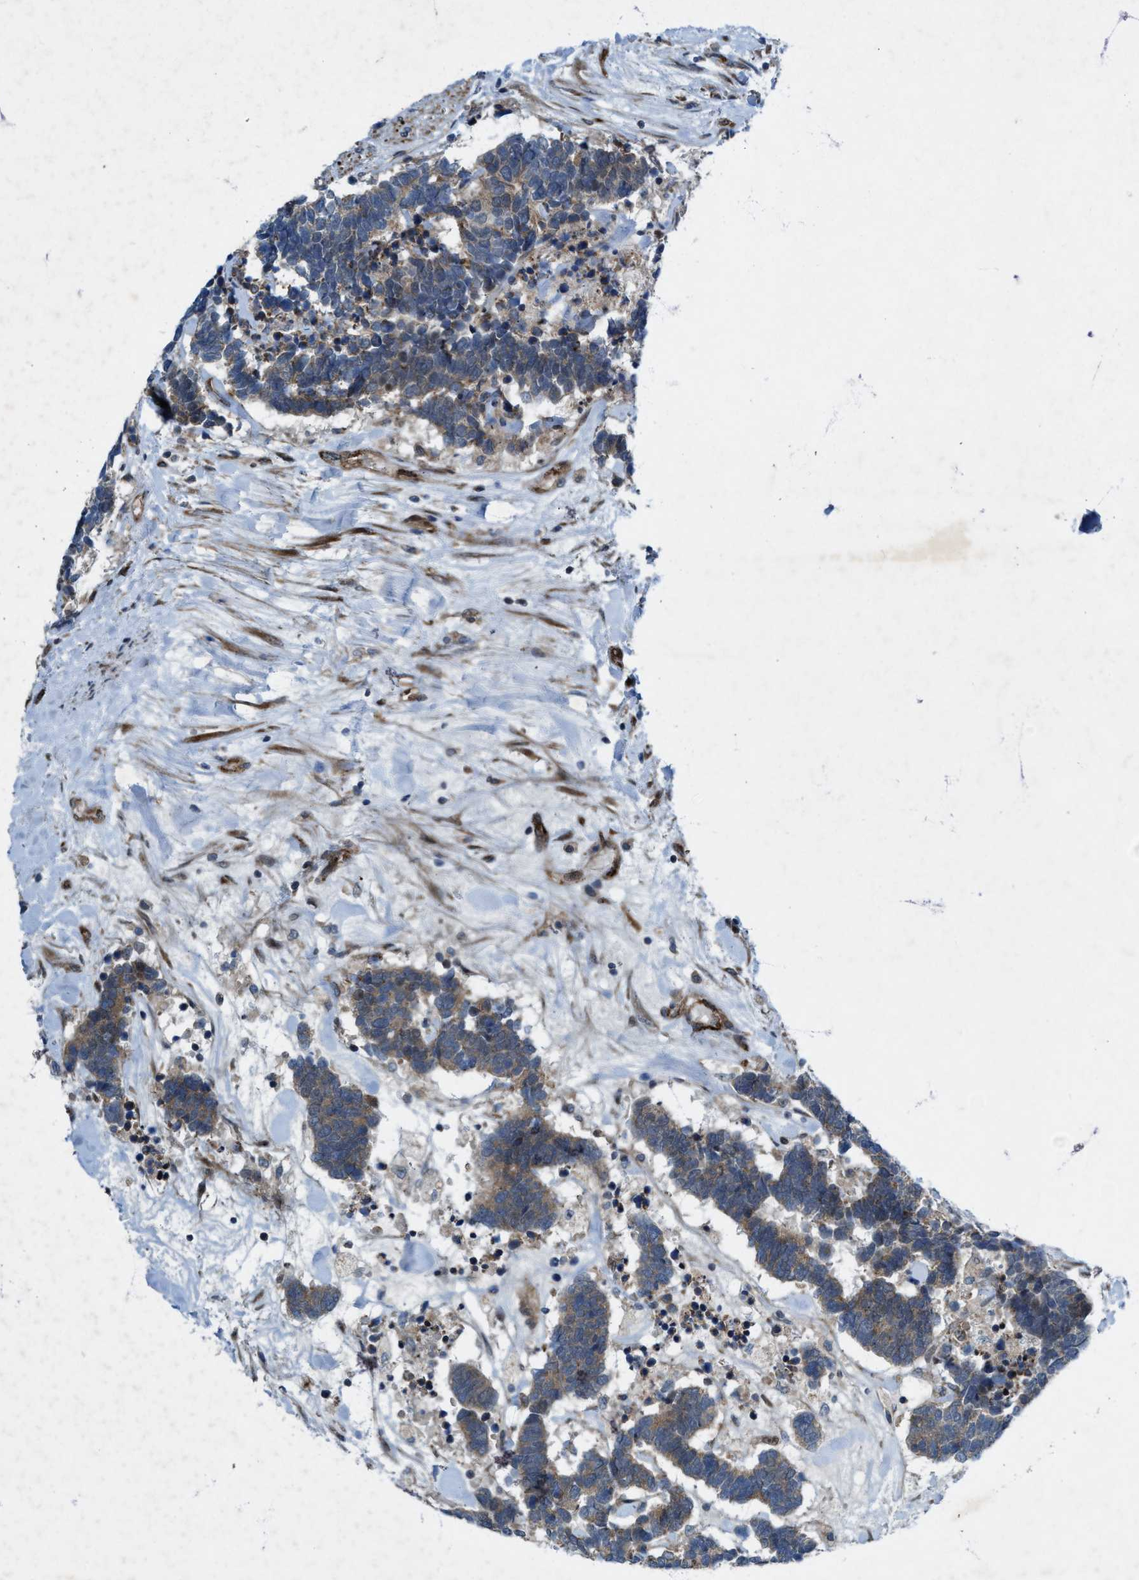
{"staining": {"intensity": "weak", "quantity": ">75%", "location": "cytoplasmic/membranous"}, "tissue": "carcinoid", "cell_type": "Tumor cells", "image_type": "cancer", "snomed": [{"axis": "morphology", "description": "Carcinoma, NOS"}, {"axis": "morphology", "description": "Carcinoid, malignant, NOS"}, {"axis": "topography", "description": "Urinary bladder"}], "caption": "About >75% of tumor cells in human carcinoid (malignant) show weak cytoplasmic/membranous protein positivity as visualized by brown immunohistochemical staining.", "gene": "URGCP", "patient": {"sex": "male", "age": 57}}